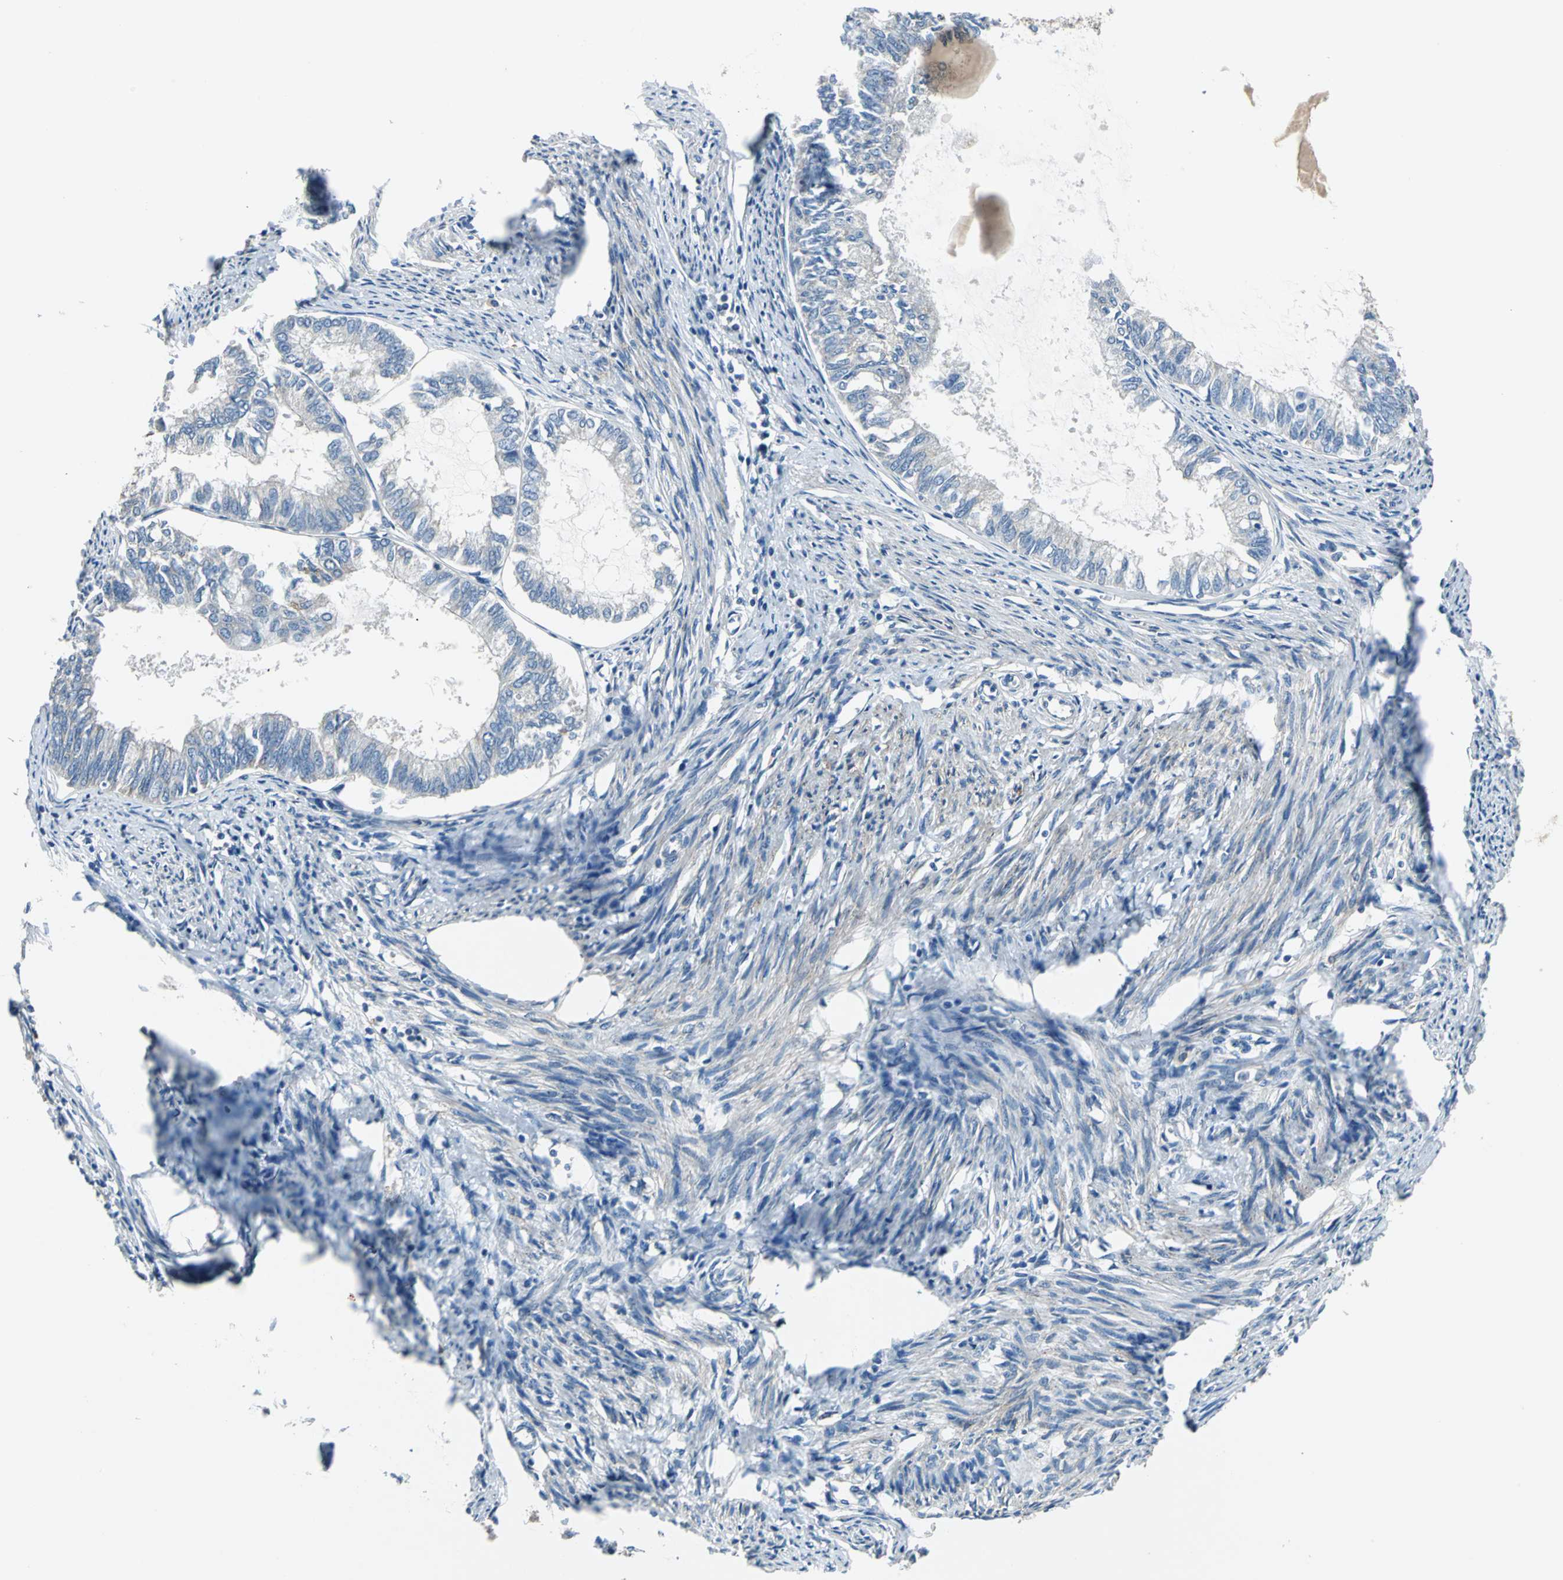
{"staining": {"intensity": "negative", "quantity": "none", "location": "none"}, "tissue": "endometrial cancer", "cell_type": "Tumor cells", "image_type": "cancer", "snomed": [{"axis": "morphology", "description": "Adenocarcinoma, NOS"}, {"axis": "topography", "description": "Endometrium"}], "caption": "DAB (3,3'-diaminobenzidine) immunohistochemical staining of human endometrial adenocarcinoma exhibits no significant positivity in tumor cells.", "gene": "PRKCA", "patient": {"sex": "female", "age": 86}}